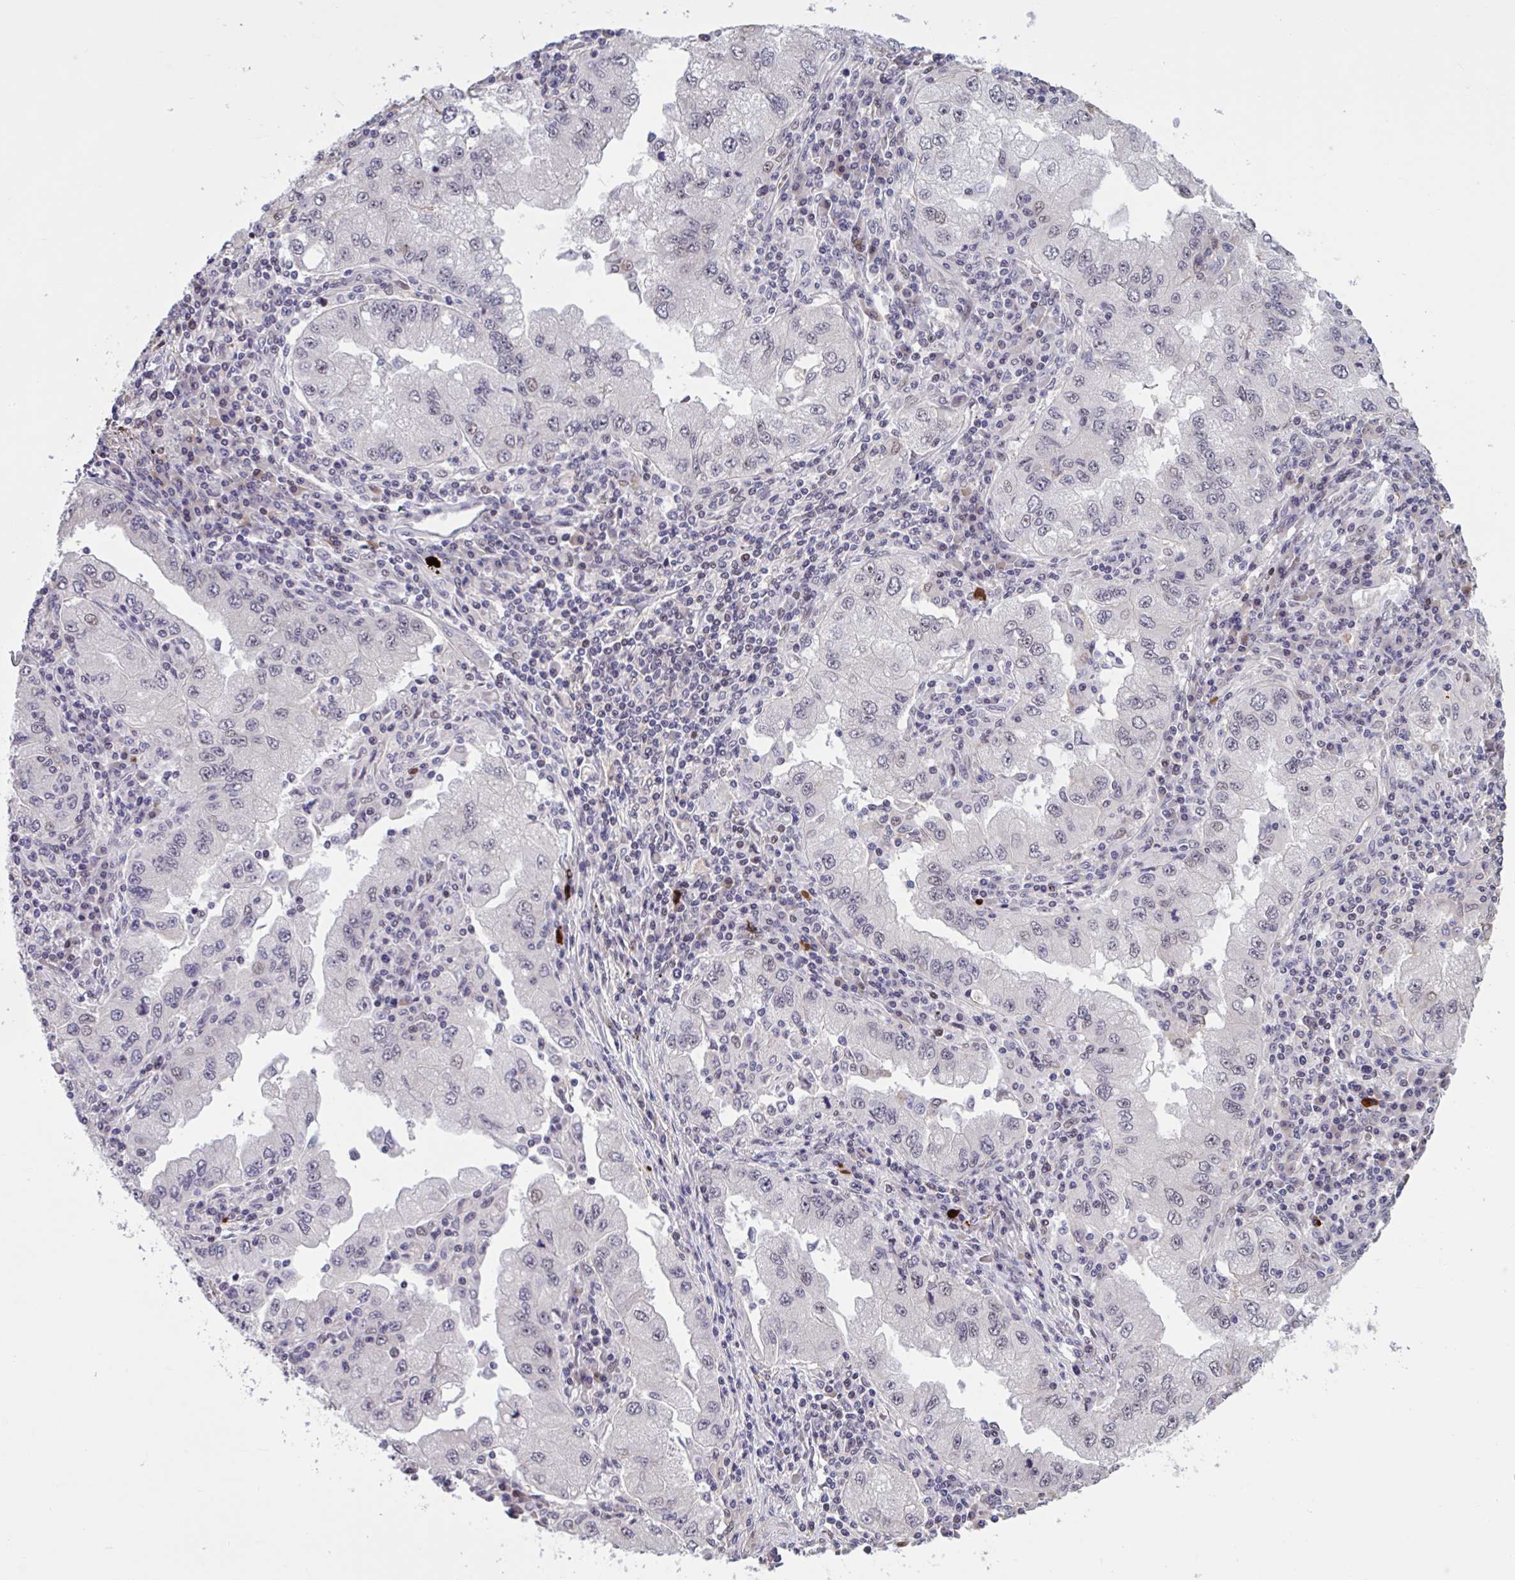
{"staining": {"intensity": "weak", "quantity": "<25%", "location": "nuclear"}, "tissue": "lung cancer", "cell_type": "Tumor cells", "image_type": "cancer", "snomed": [{"axis": "morphology", "description": "Adenocarcinoma, NOS"}, {"axis": "morphology", "description": "Adenocarcinoma primary or metastatic"}, {"axis": "topography", "description": "Lung"}], "caption": "IHC histopathology image of adenocarcinoma primary or metastatic (lung) stained for a protein (brown), which displays no positivity in tumor cells.", "gene": "ZNF414", "patient": {"sex": "male", "age": 74}}